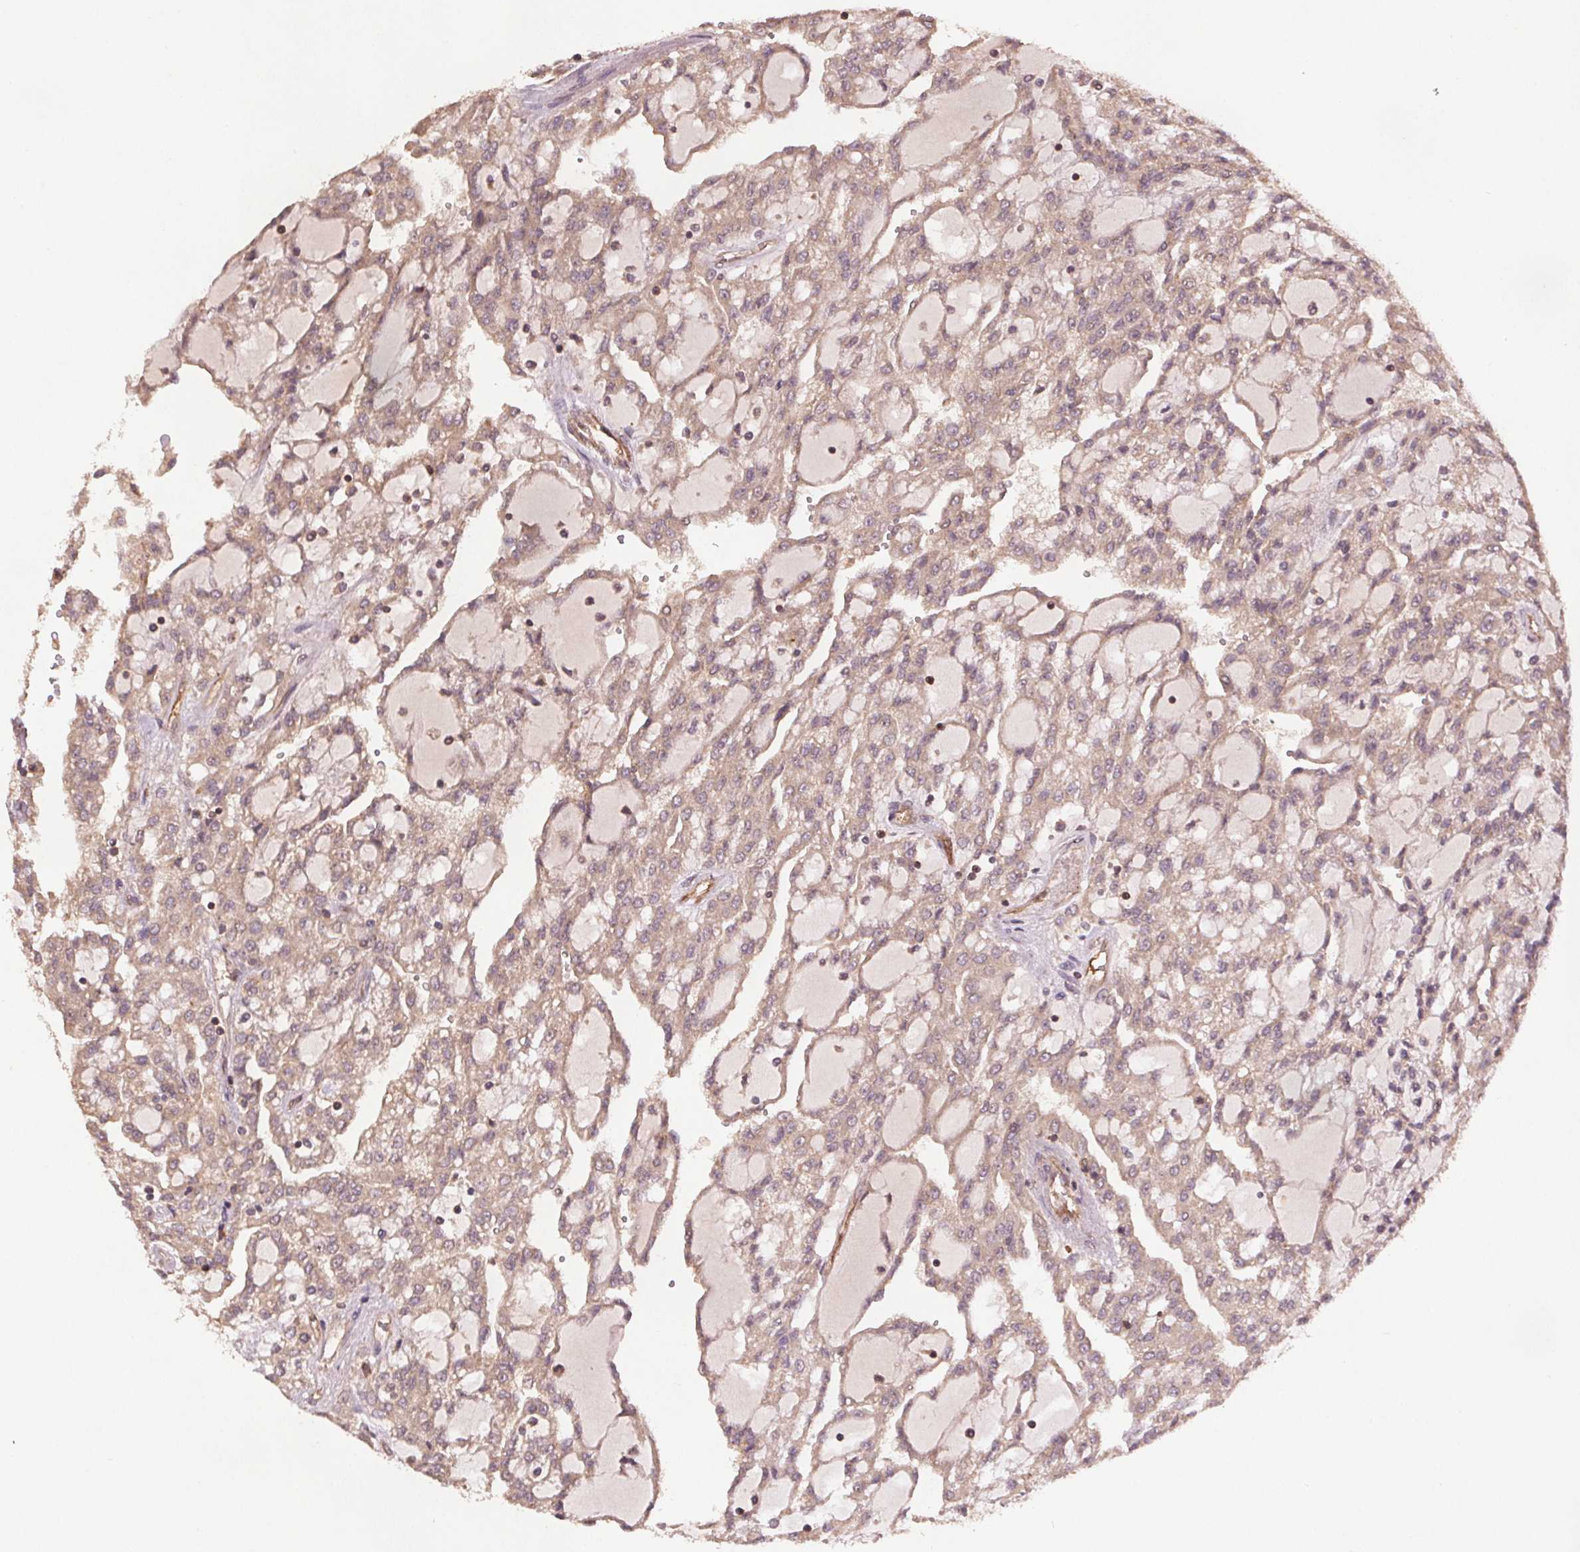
{"staining": {"intensity": "weak", "quantity": ">75%", "location": "cytoplasmic/membranous"}, "tissue": "renal cancer", "cell_type": "Tumor cells", "image_type": "cancer", "snomed": [{"axis": "morphology", "description": "Adenocarcinoma, NOS"}, {"axis": "topography", "description": "Kidney"}], "caption": "Immunohistochemical staining of renal cancer (adenocarcinoma) demonstrates low levels of weak cytoplasmic/membranous protein staining in about >75% of tumor cells. (DAB = brown stain, brightfield microscopy at high magnification).", "gene": "SEC14L2", "patient": {"sex": "male", "age": 63}}